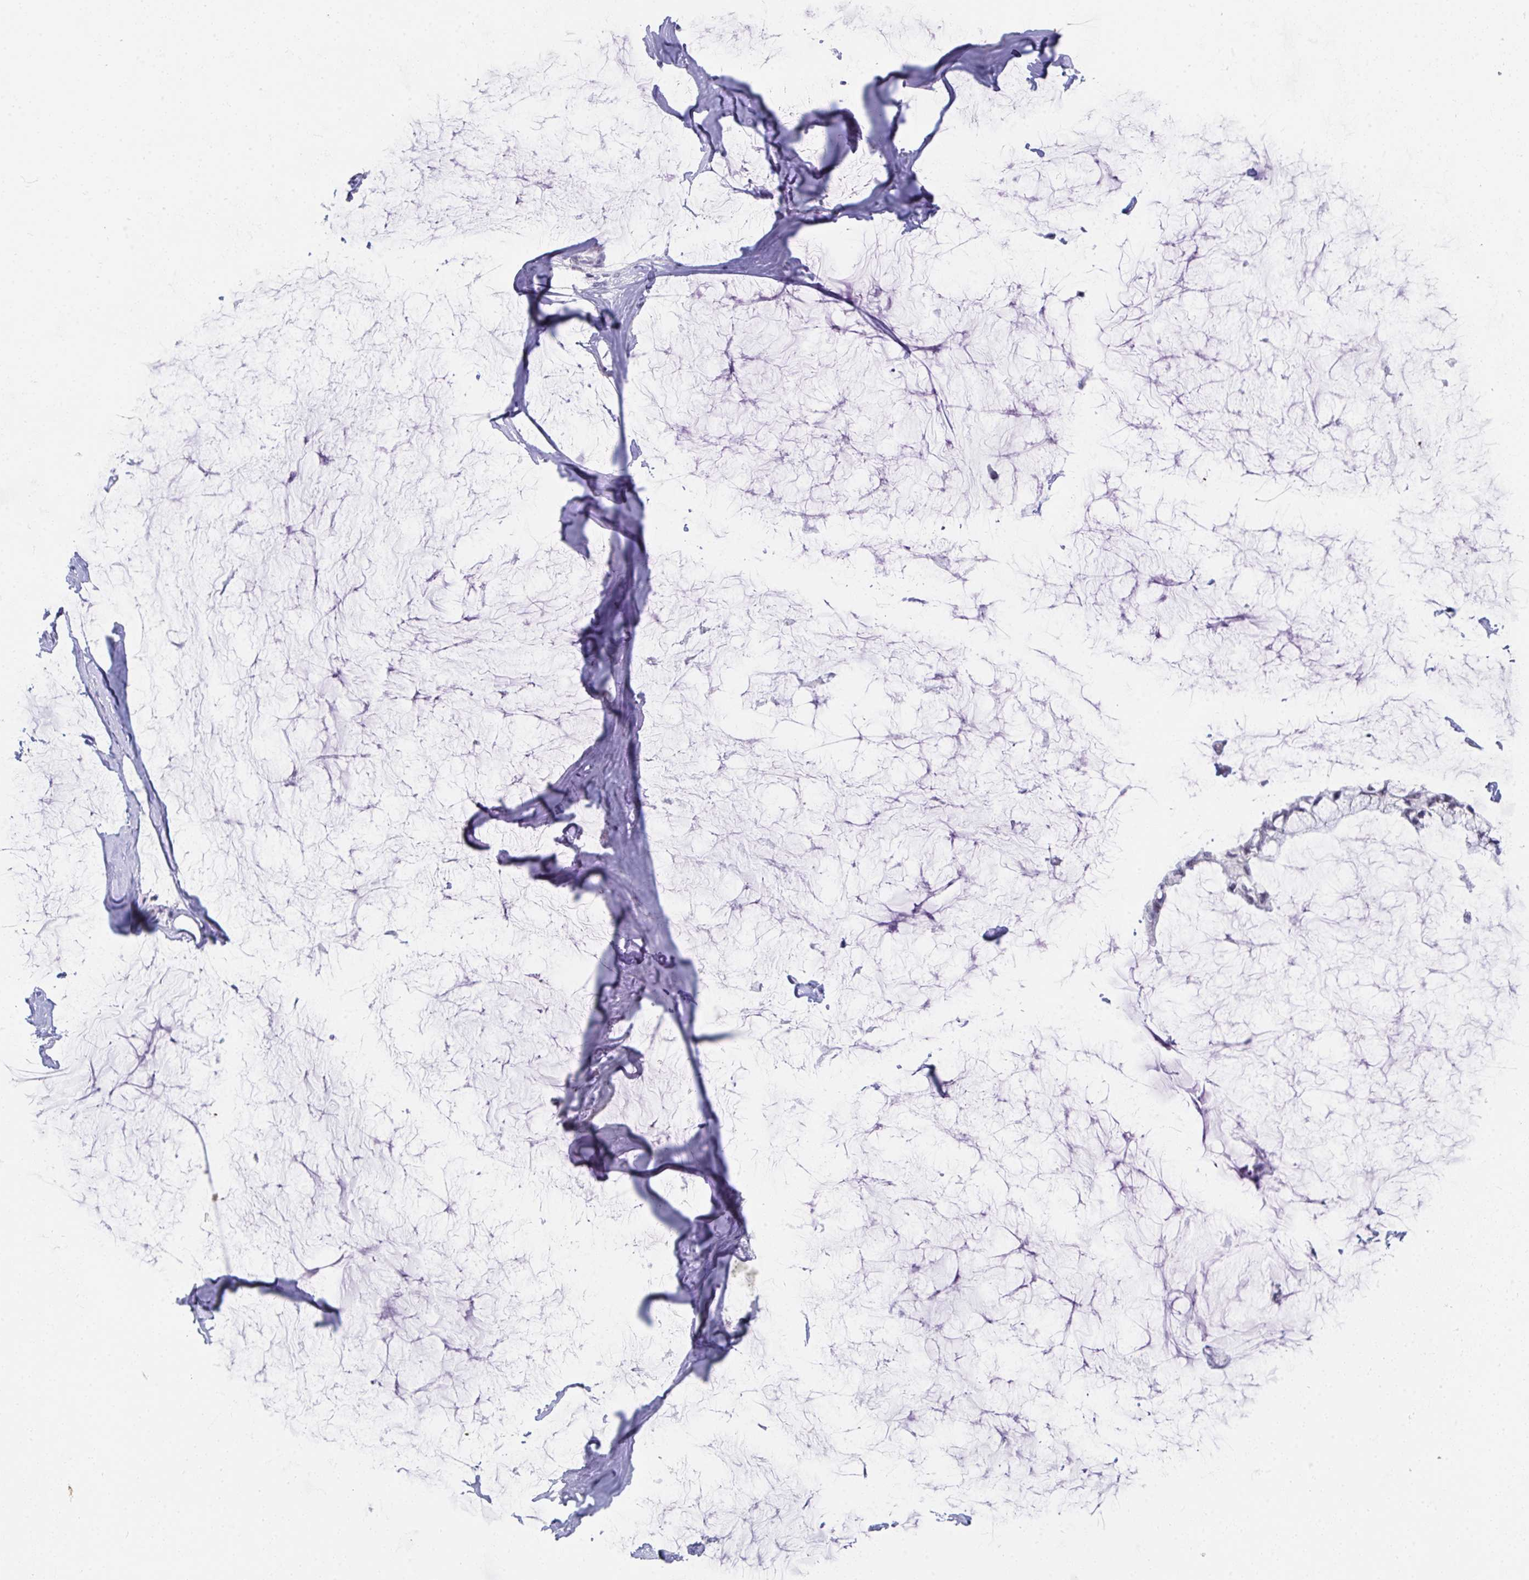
{"staining": {"intensity": "negative", "quantity": "none", "location": "none"}, "tissue": "ovarian cancer", "cell_type": "Tumor cells", "image_type": "cancer", "snomed": [{"axis": "morphology", "description": "Cystadenocarcinoma, mucinous, NOS"}, {"axis": "topography", "description": "Ovary"}], "caption": "The immunohistochemistry (IHC) micrograph has no significant expression in tumor cells of mucinous cystadenocarcinoma (ovarian) tissue.", "gene": "CDK13", "patient": {"sex": "female", "age": 39}}